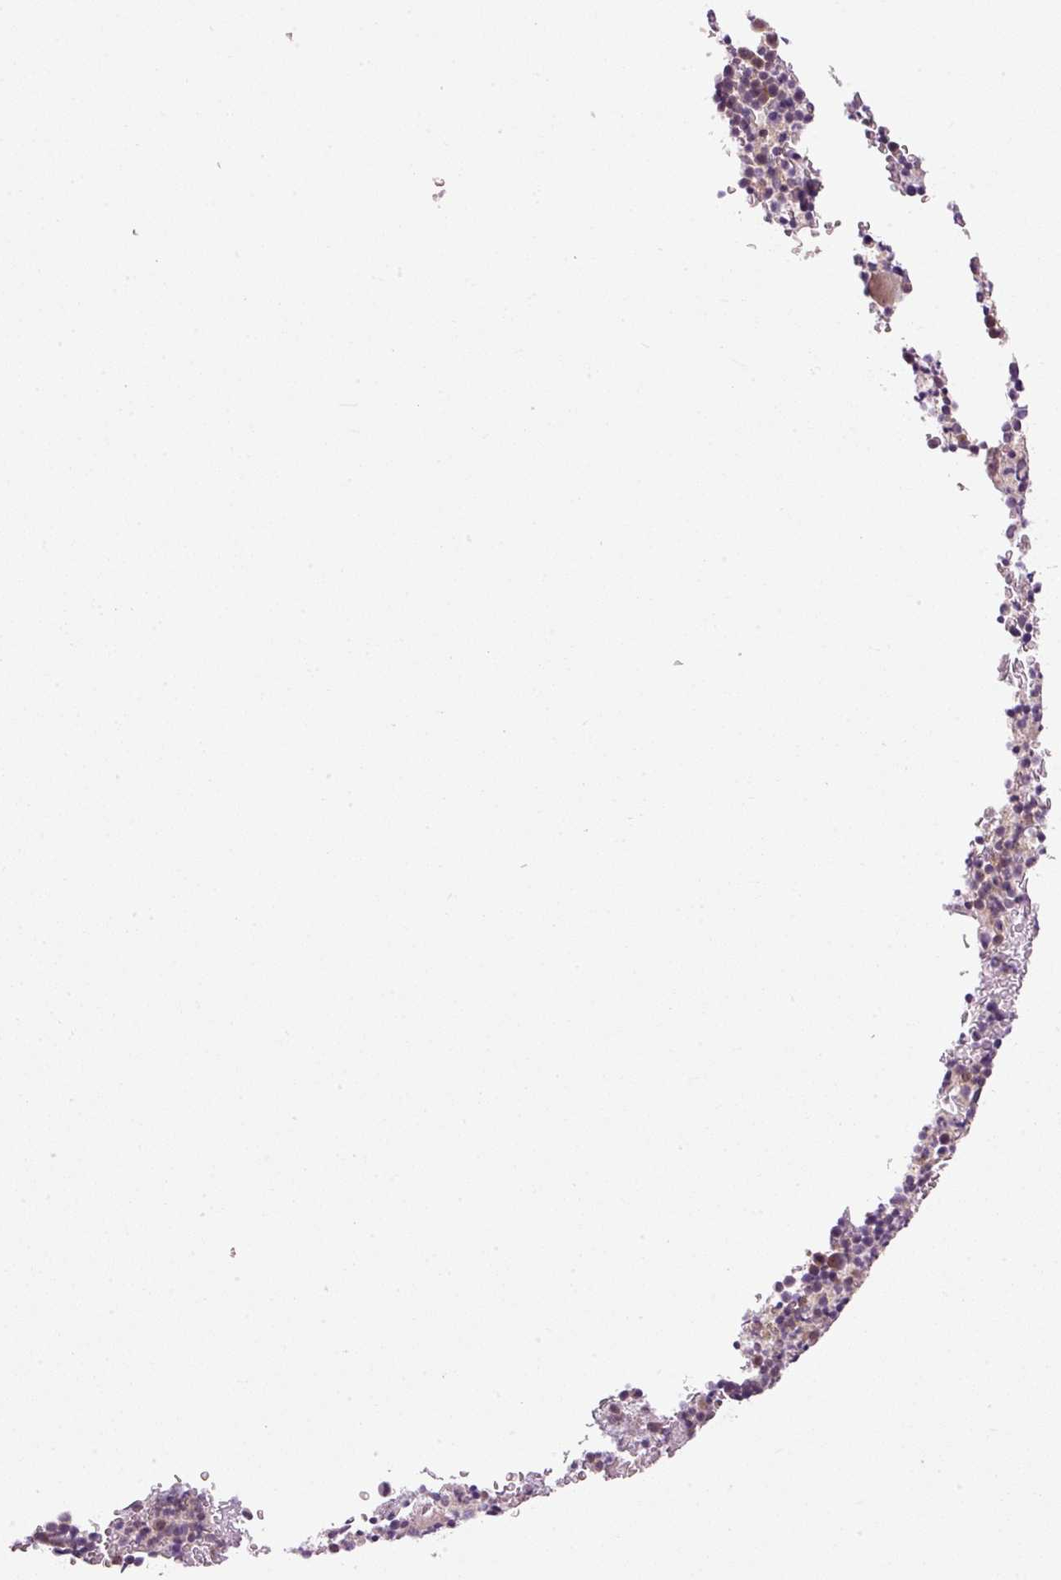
{"staining": {"intensity": "moderate", "quantity": "<25%", "location": "cytoplasmic/membranous"}, "tissue": "bone marrow", "cell_type": "Hematopoietic cells", "image_type": "normal", "snomed": [{"axis": "morphology", "description": "Normal tissue, NOS"}, {"axis": "topography", "description": "Bone marrow"}], "caption": "Immunohistochemistry of benign human bone marrow displays low levels of moderate cytoplasmic/membranous expression in about <25% of hematopoietic cells.", "gene": "MZT2A", "patient": {"sex": "male", "age": 61}}